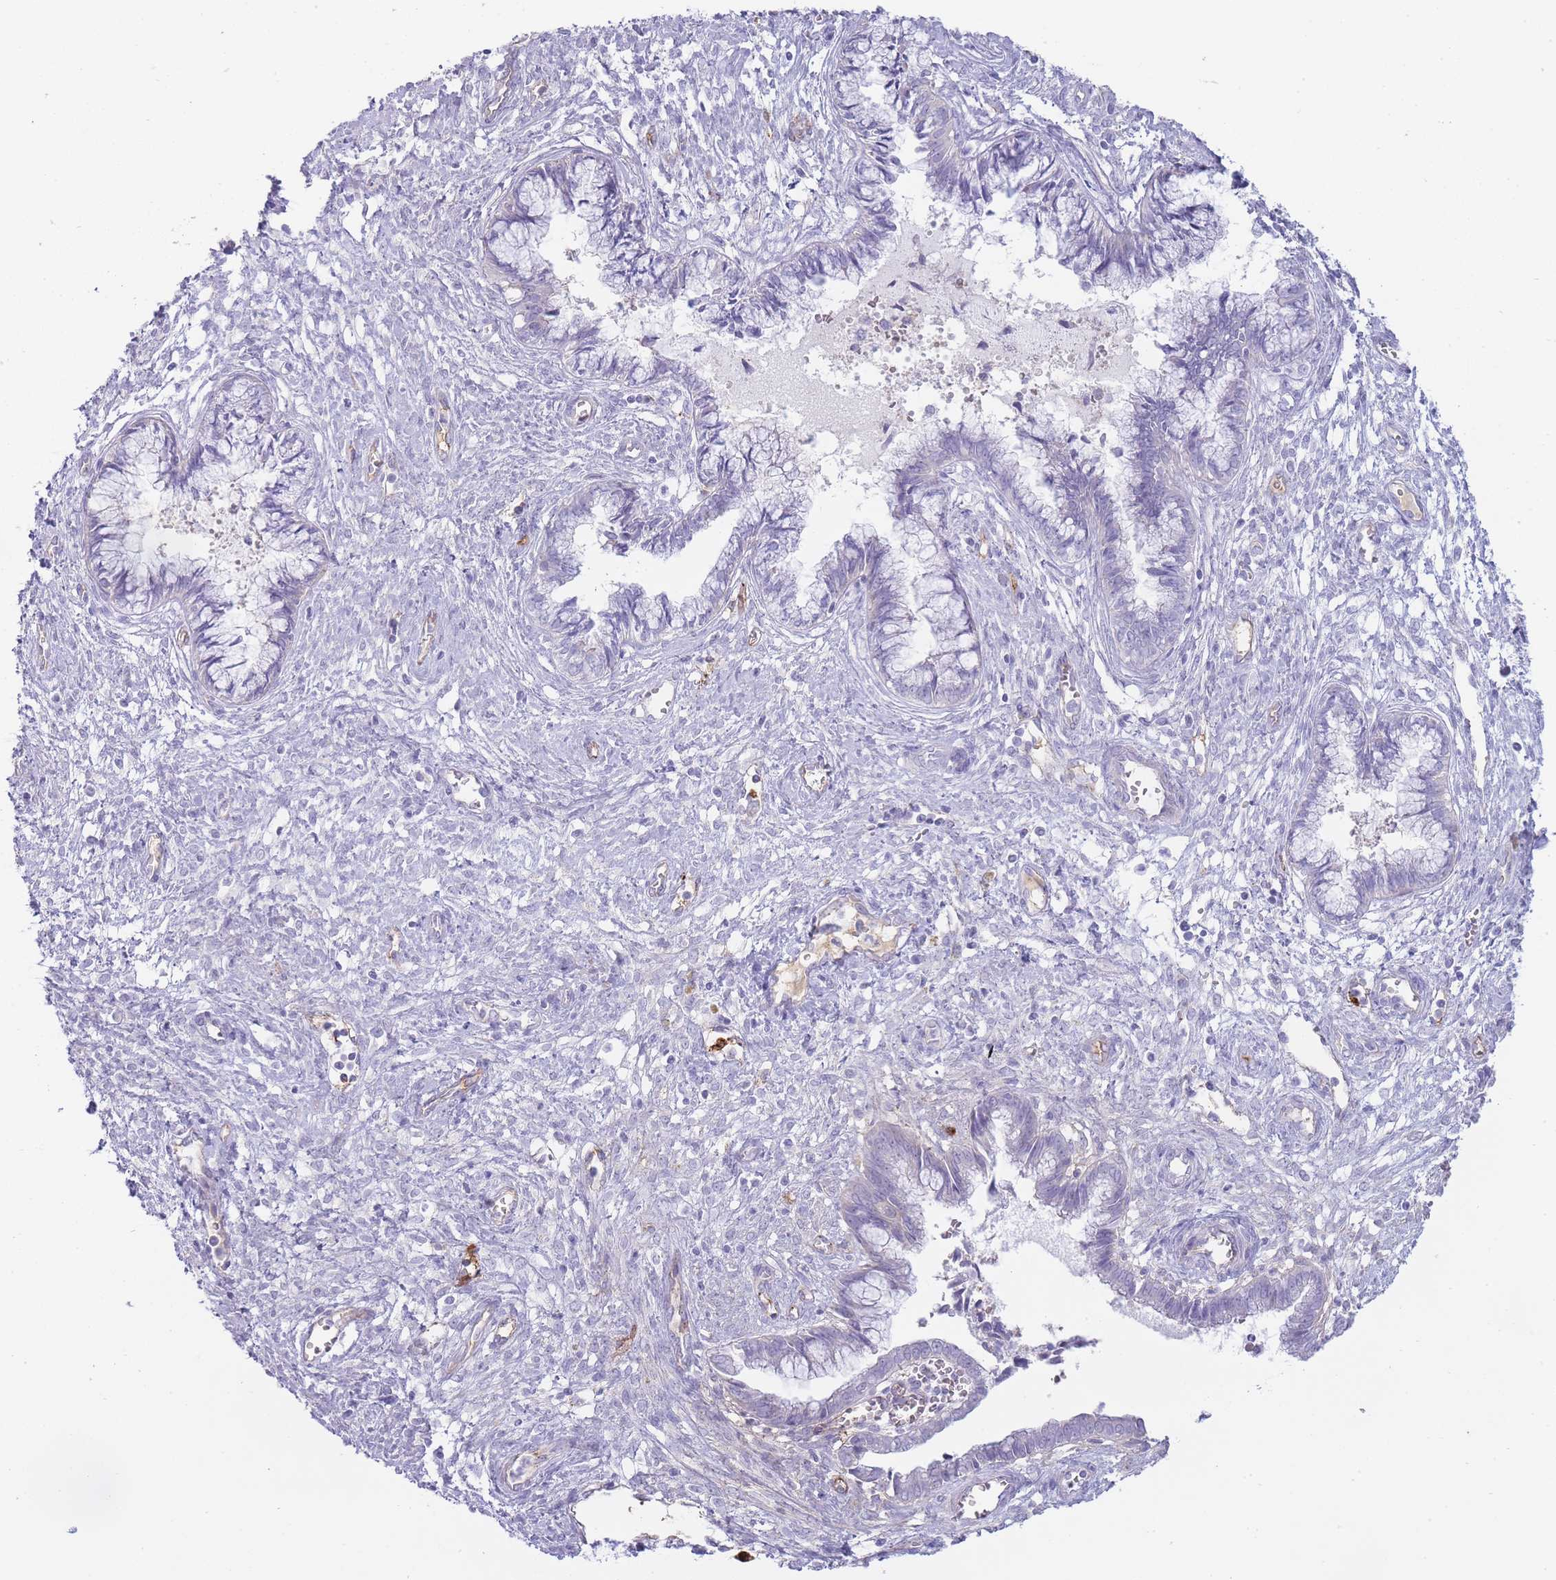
{"staining": {"intensity": "moderate", "quantity": "25%-75%", "location": "cytoplasmic/membranous"}, "tissue": "cervical cancer", "cell_type": "Tumor cells", "image_type": "cancer", "snomed": [{"axis": "morphology", "description": "Adenocarcinoma, NOS"}, {"axis": "topography", "description": "Cervix"}], "caption": "Protein positivity by immunohistochemistry (IHC) reveals moderate cytoplasmic/membranous positivity in approximately 25%-75% of tumor cells in cervical cancer.", "gene": "UTP14A", "patient": {"sex": "female", "age": 44}}